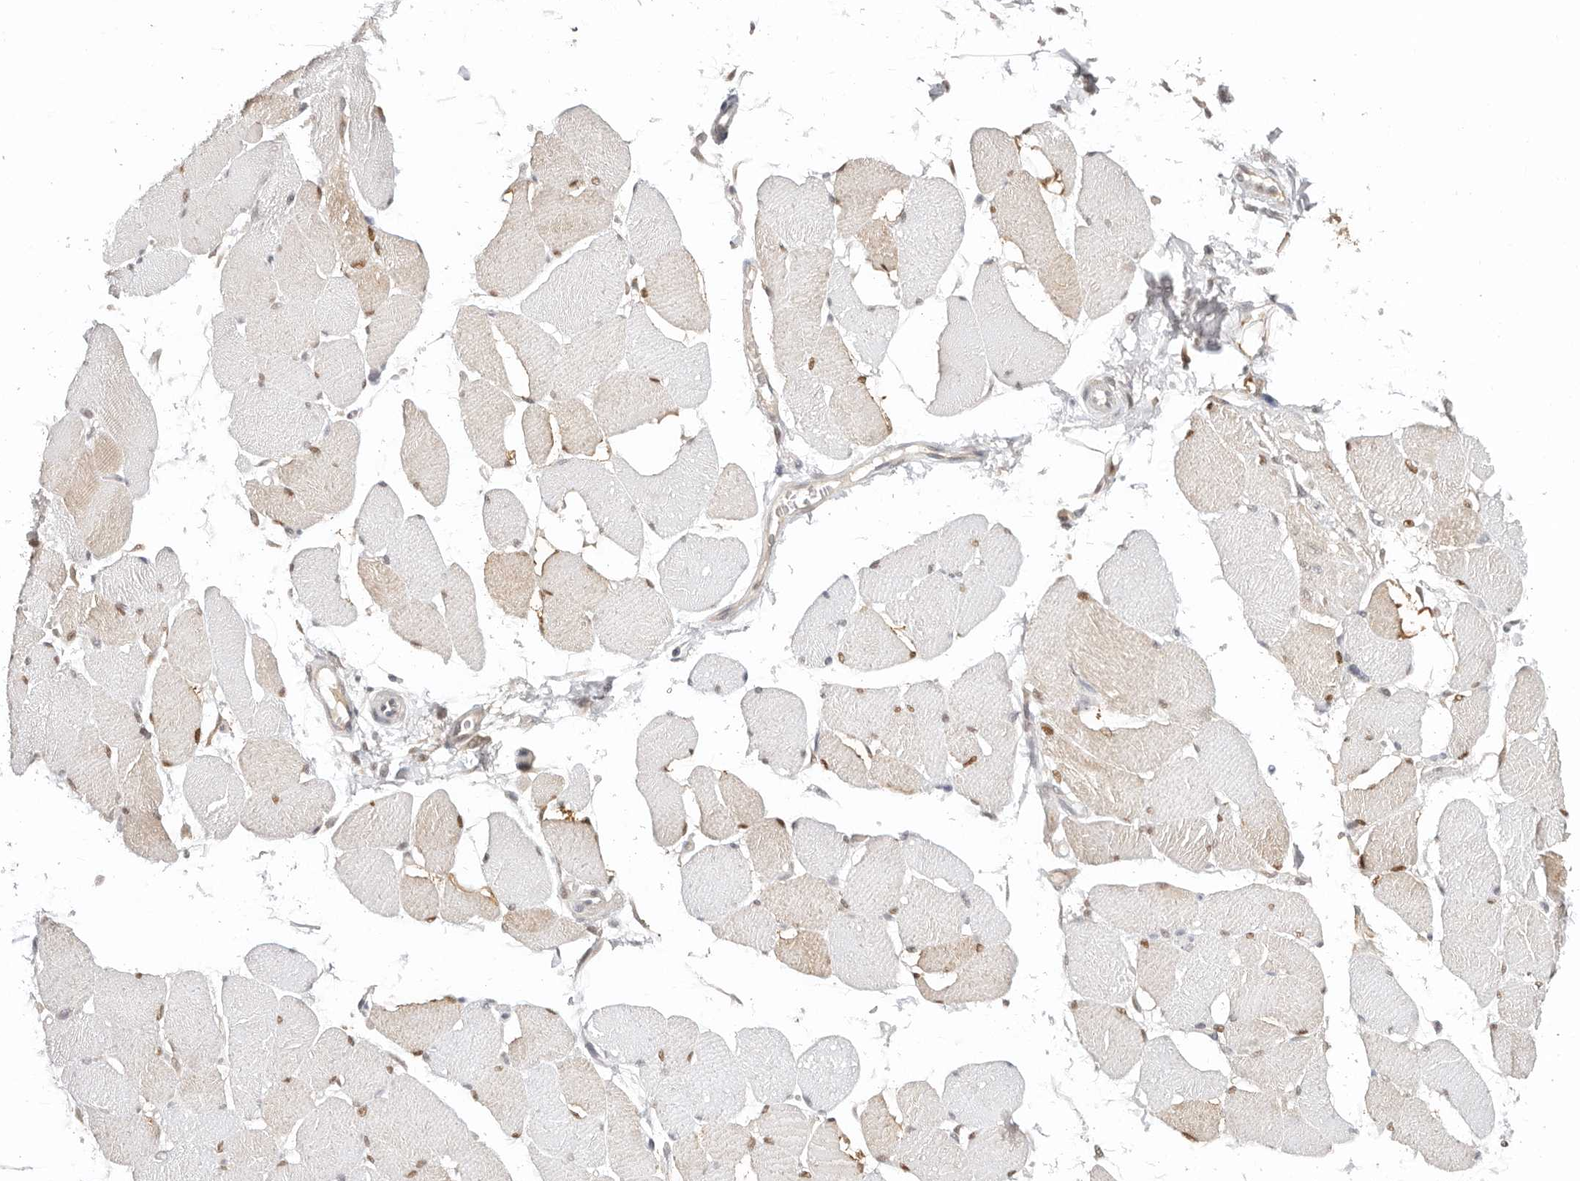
{"staining": {"intensity": "moderate", "quantity": "25%-75%", "location": "cytoplasmic/membranous"}, "tissue": "skeletal muscle", "cell_type": "Myocytes", "image_type": "normal", "snomed": [{"axis": "morphology", "description": "Normal tissue, NOS"}, {"axis": "topography", "description": "Skin"}, {"axis": "topography", "description": "Skeletal muscle"}], "caption": "This photomicrograph displays normal skeletal muscle stained with IHC to label a protein in brown. The cytoplasmic/membranous of myocytes show moderate positivity for the protein. Nuclei are counter-stained blue.", "gene": "LARP7", "patient": {"sex": "male", "age": 83}}